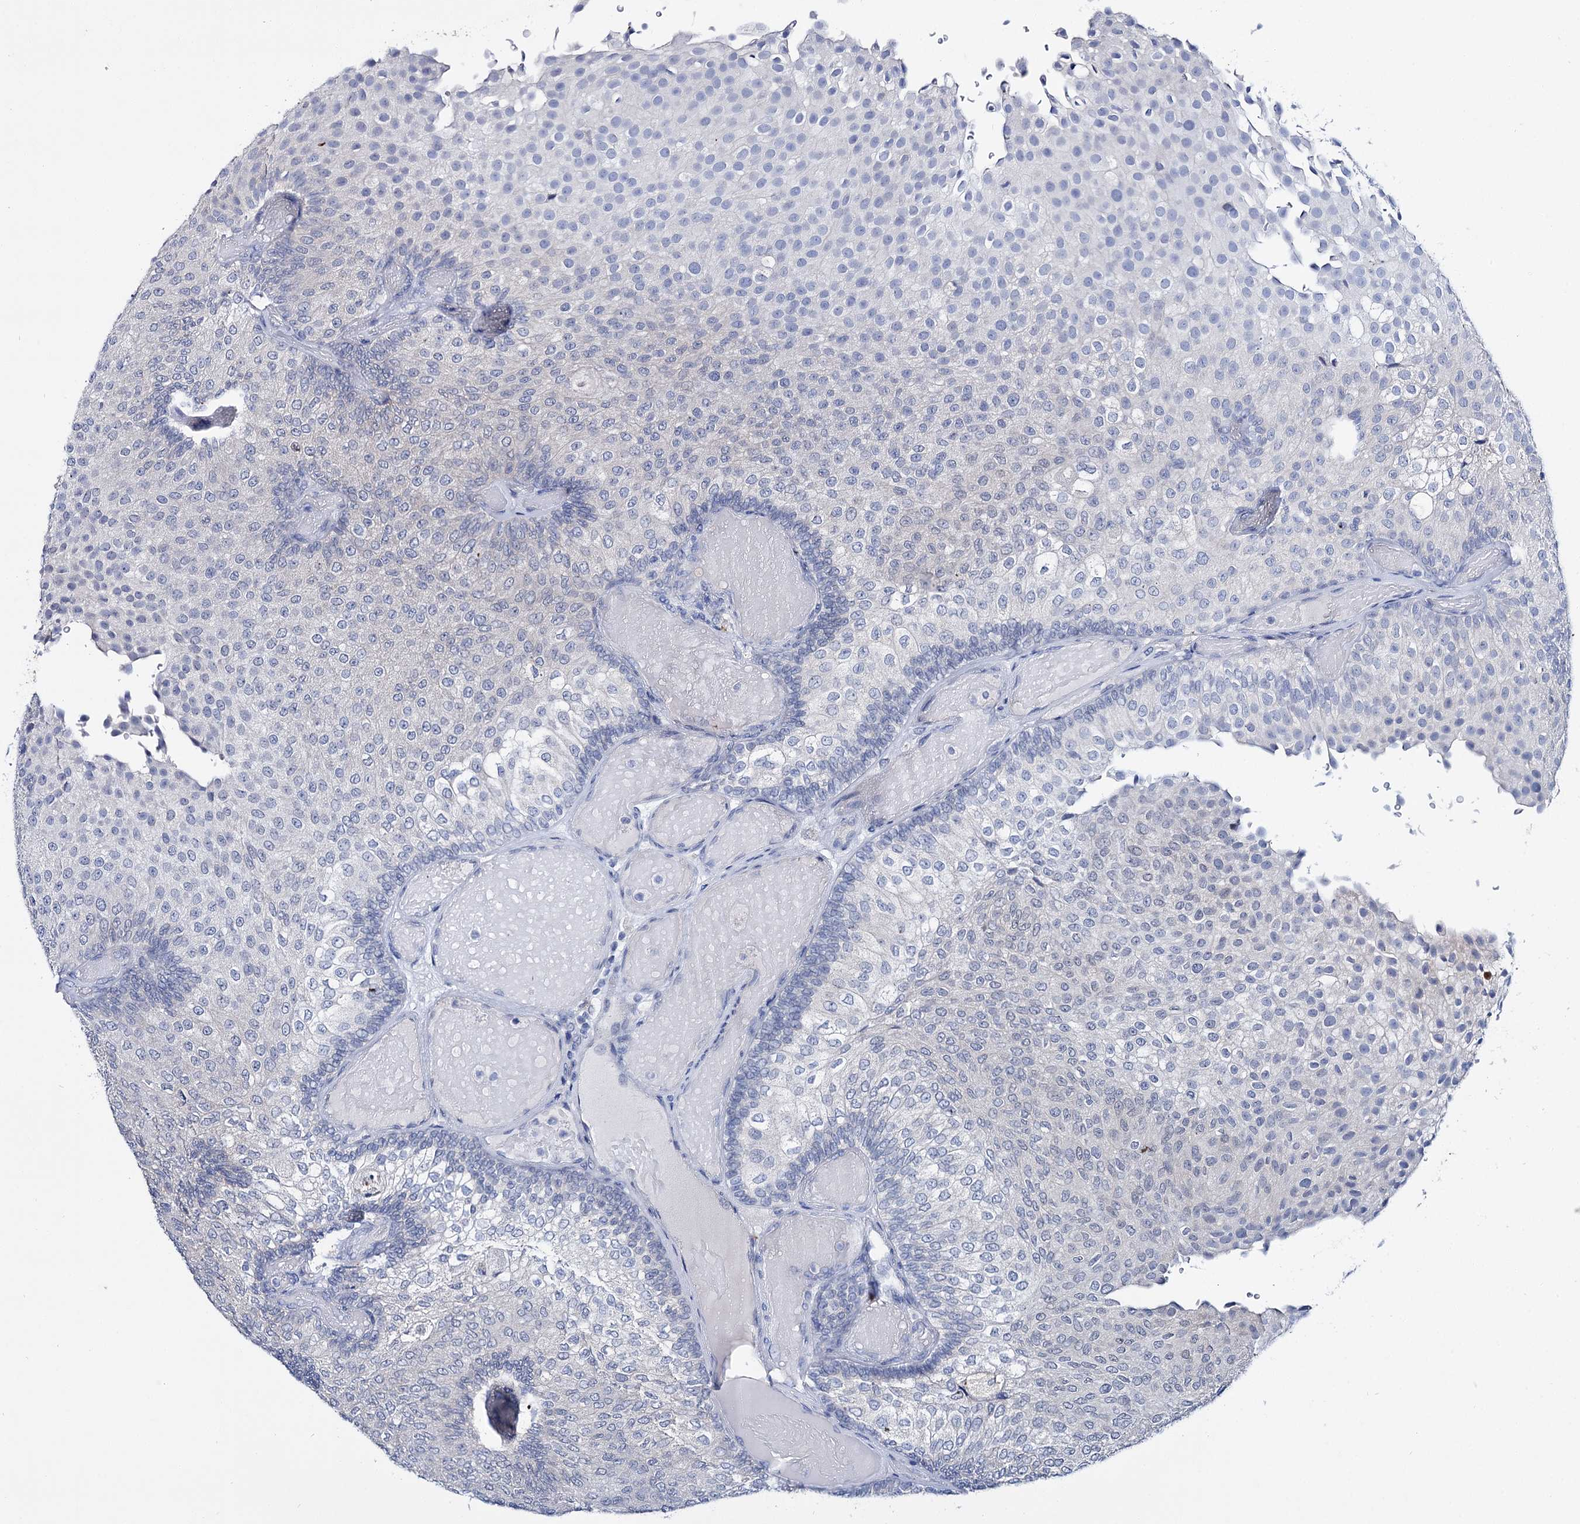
{"staining": {"intensity": "negative", "quantity": "none", "location": "none"}, "tissue": "urothelial cancer", "cell_type": "Tumor cells", "image_type": "cancer", "snomed": [{"axis": "morphology", "description": "Urothelial carcinoma, Low grade"}, {"axis": "topography", "description": "Urinary bladder"}], "caption": "IHC micrograph of neoplastic tissue: human urothelial cancer stained with DAB demonstrates no significant protein positivity in tumor cells.", "gene": "LYZL4", "patient": {"sex": "male", "age": 78}}